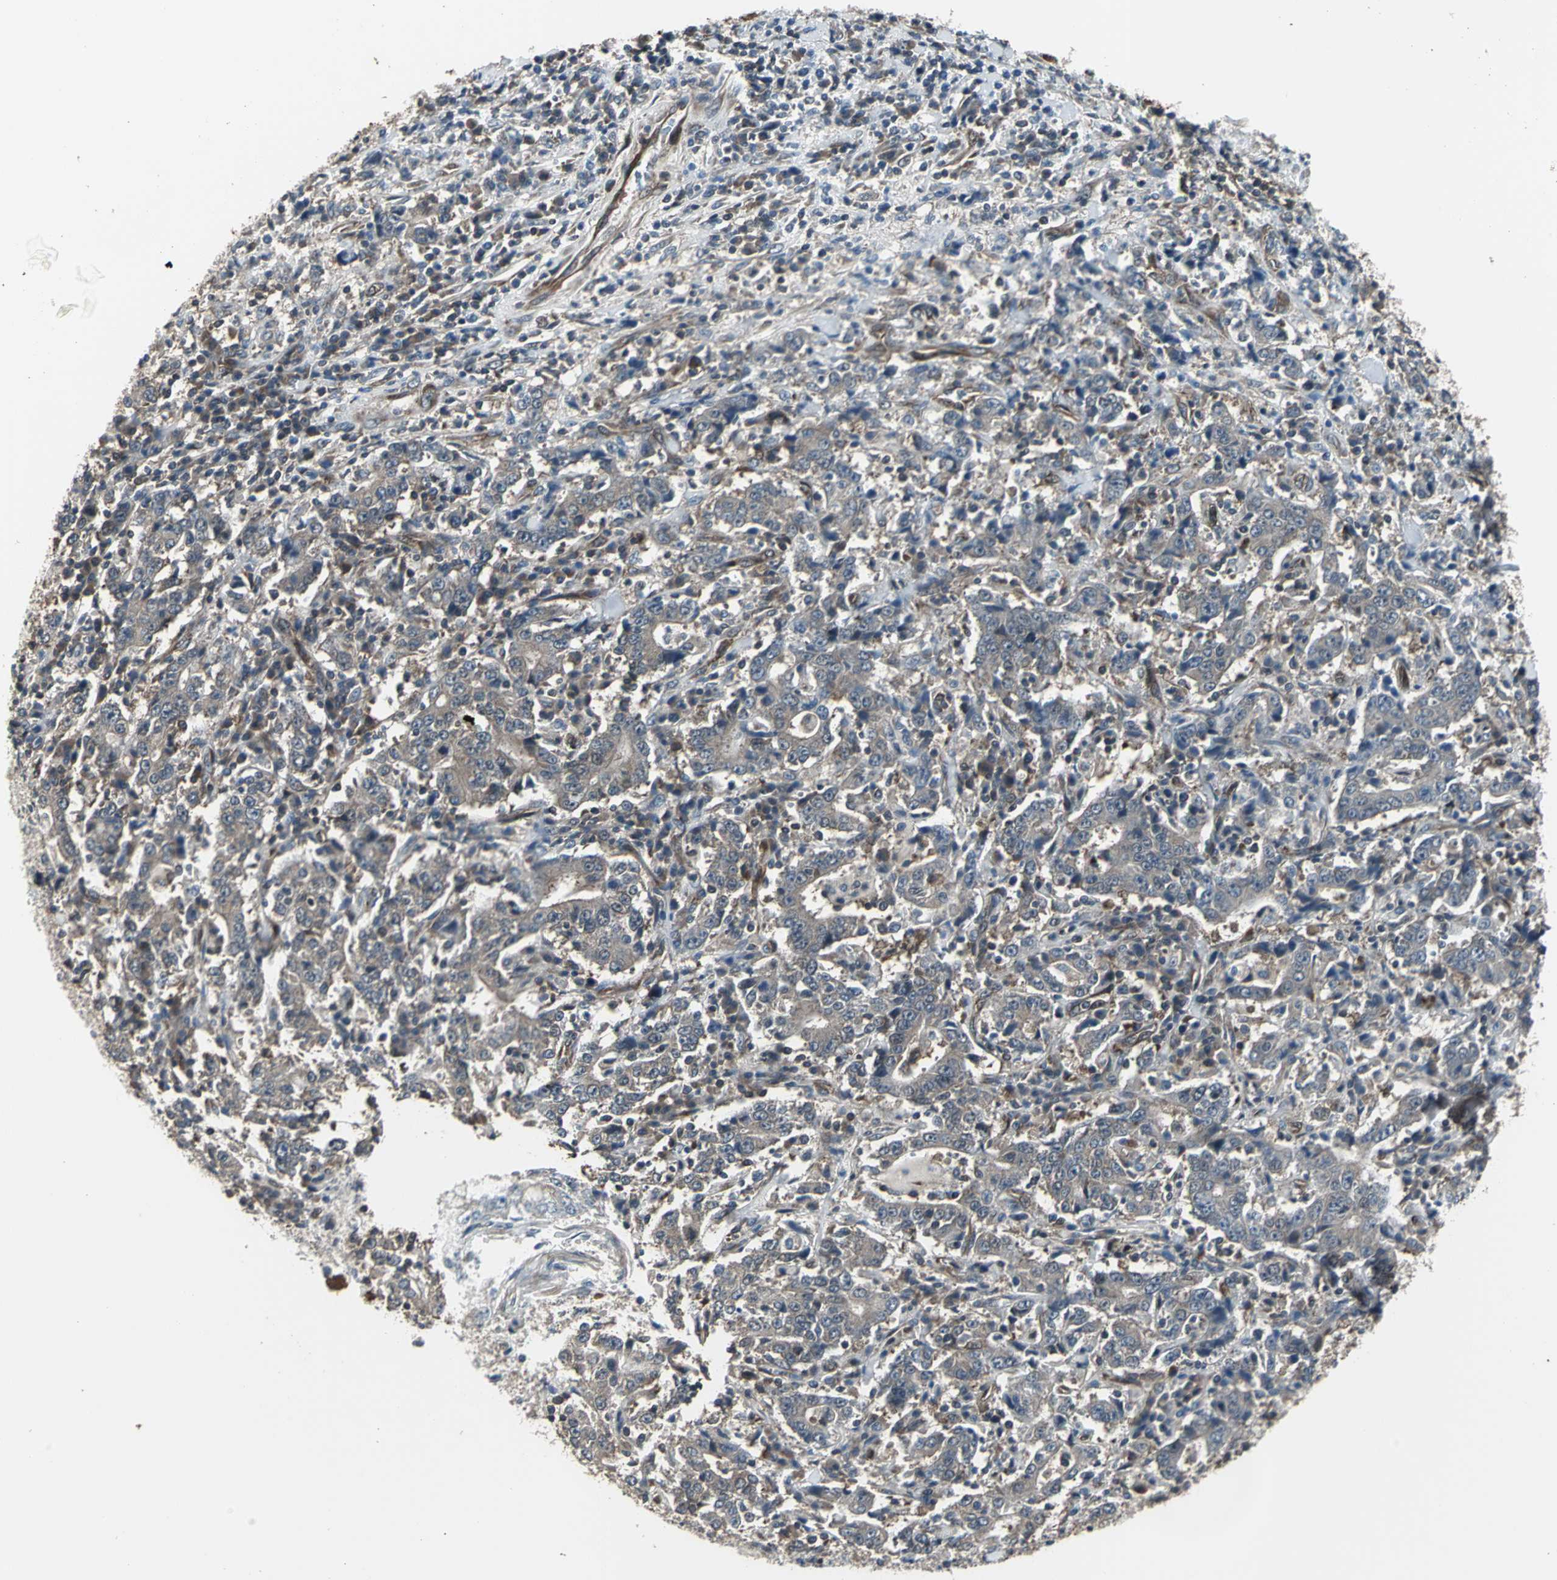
{"staining": {"intensity": "moderate", "quantity": "25%-75%", "location": "cytoplasmic/membranous"}, "tissue": "stomach cancer", "cell_type": "Tumor cells", "image_type": "cancer", "snomed": [{"axis": "morphology", "description": "Normal tissue, NOS"}, {"axis": "morphology", "description": "Adenocarcinoma, NOS"}, {"axis": "topography", "description": "Stomach, upper"}, {"axis": "topography", "description": "Stomach"}], "caption": "Tumor cells exhibit moderate cytoplasmic/membranous expression in about 25%-75% of cells in stomach cancer (adenocarcinoma).", "gene": "PFDN1", "patient": {"sex": "male", "age": 59}}